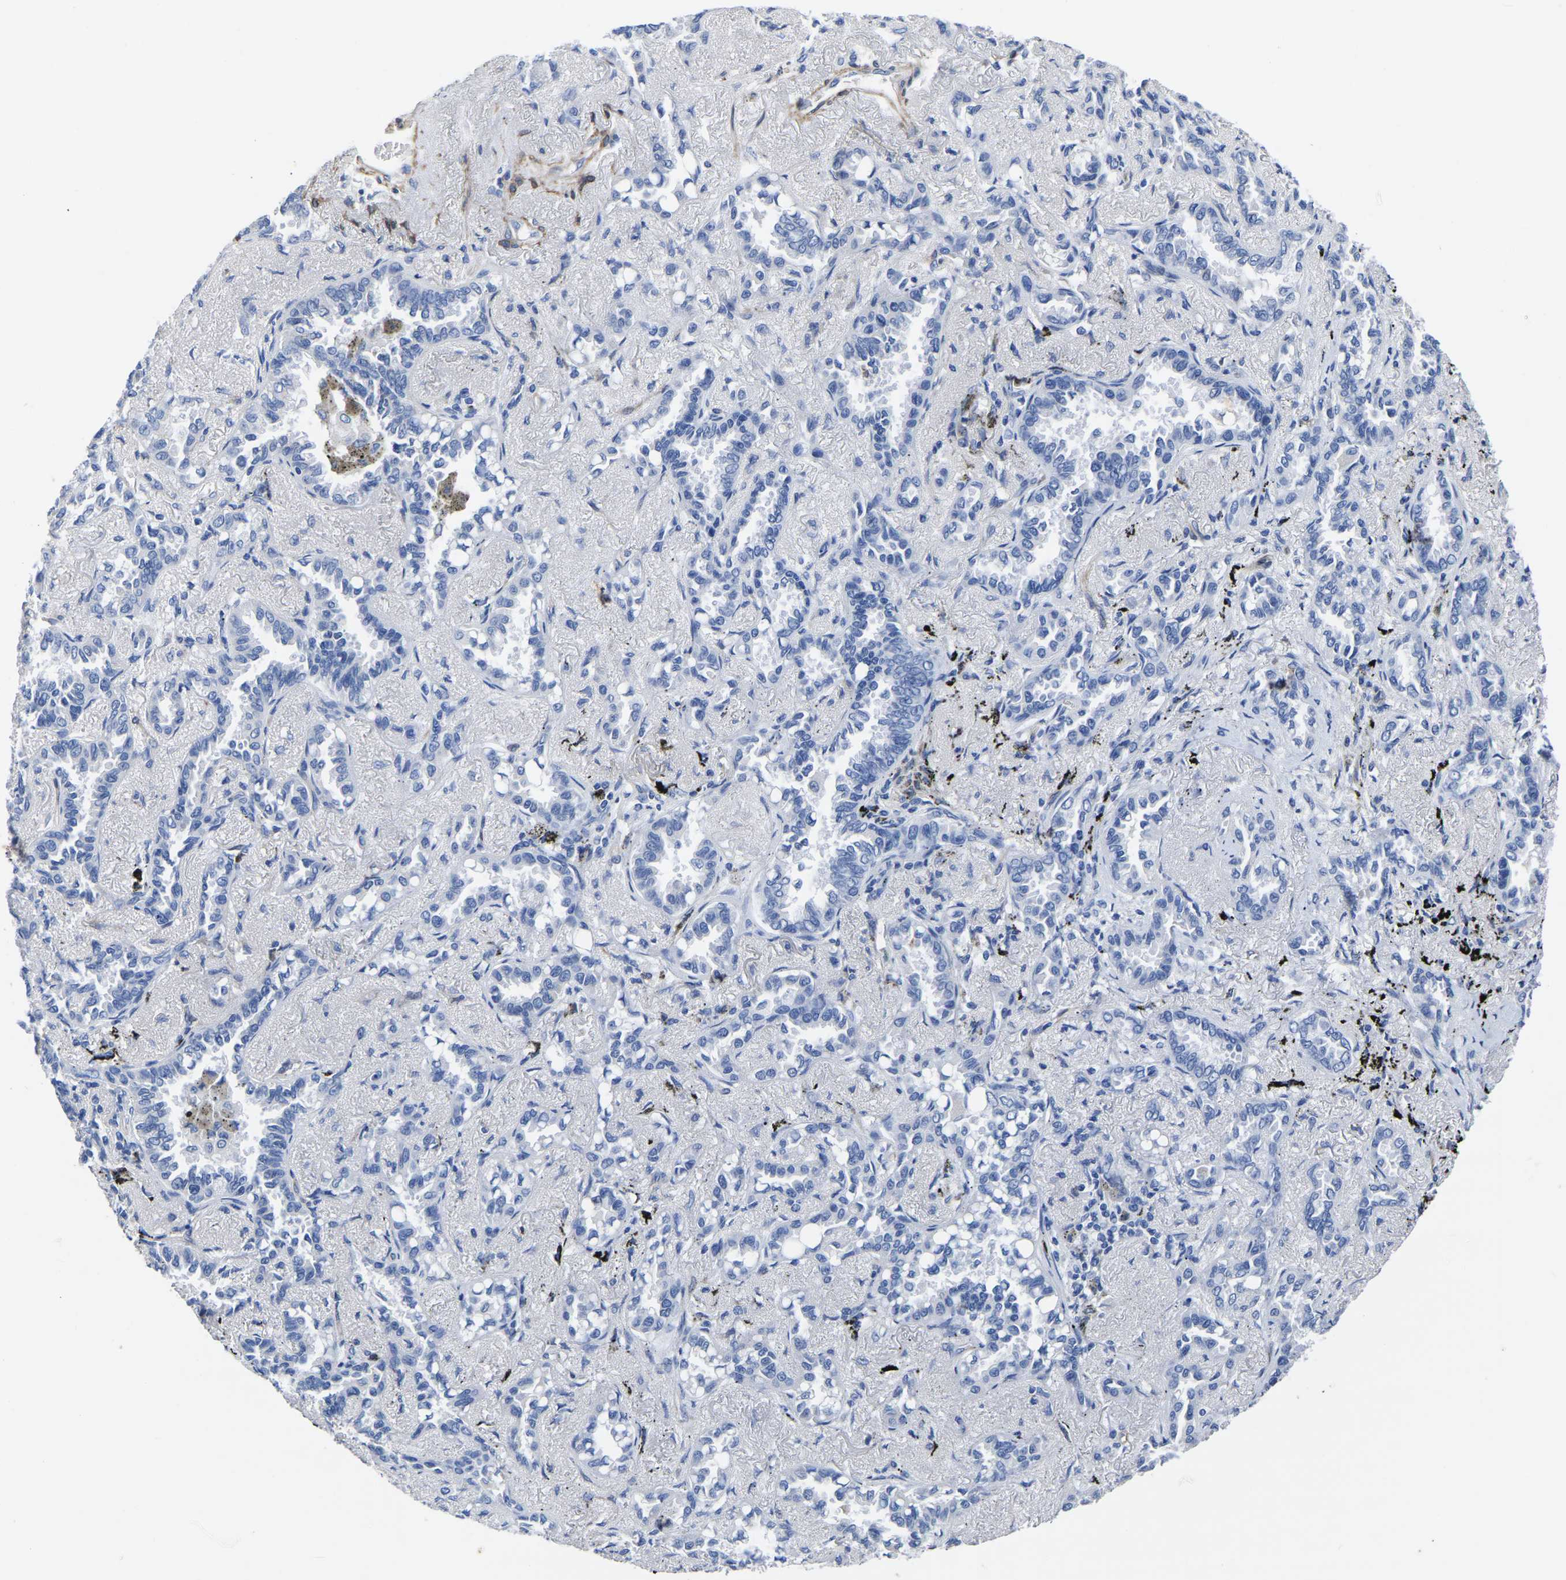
{"staining": {"intensity": "negative", "quantity": "none", "location": "none"}, "tissue": "lung cancer", "cell_type": "Tumor cells", "image_type": "cancer", "snomed": [{"axis": "morphology", "description": "Adenocarcinoma, NOS"}, {"axis": "topography", "description": "Lung"}], "caption": "DAB (3,3'-diaminobenzidine) immunohistochemical staining of lung cancer displays no significant staining in tumor cells. (Brightfield microscopy of DAB (3,3'-diaminobenzidine) immunohistochemistry (IHC) at high magnification).", "gene": "SLC45A3", "patient": {"sex": "male", "age": 59}}